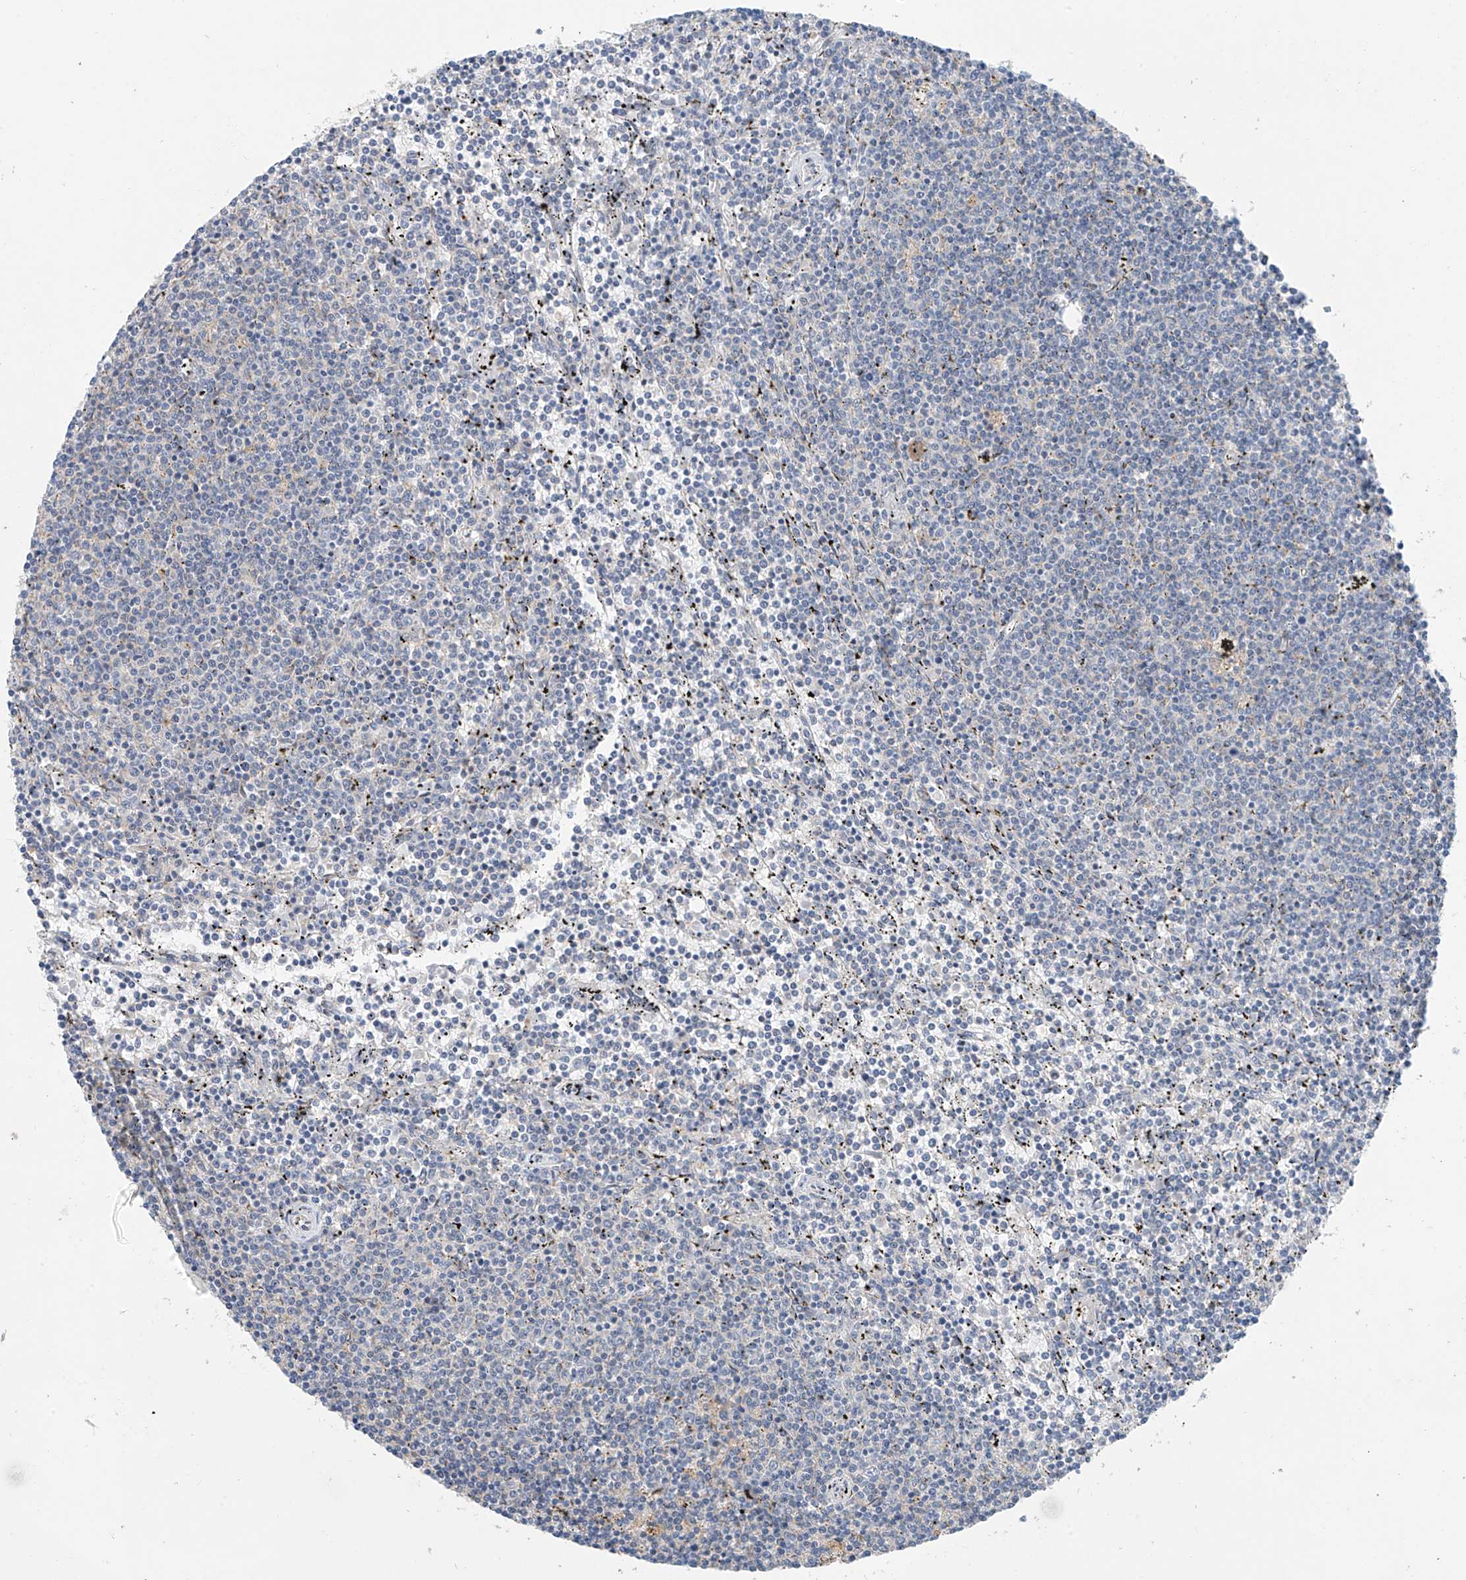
{"staining": {"intensity": "negative", "quantity": "none", "location": "none"}, "tissue": "lymphoma", "cell_type": "Tumor cells", "image_type": "cancer", "snomed": [{"axis": "morphology", "description": "Malignant lymphoma, non-Hodgkin's type, Low grade"}, {"axis": "topography", "description": "Spleen"}], "caption": "There is no significant positivity in tumor cells of low-grade malignant lymphoma, non-Hodgkin's type.", "gene": "CYP4V2", "patient": {"sex": "female", "age": 50}}